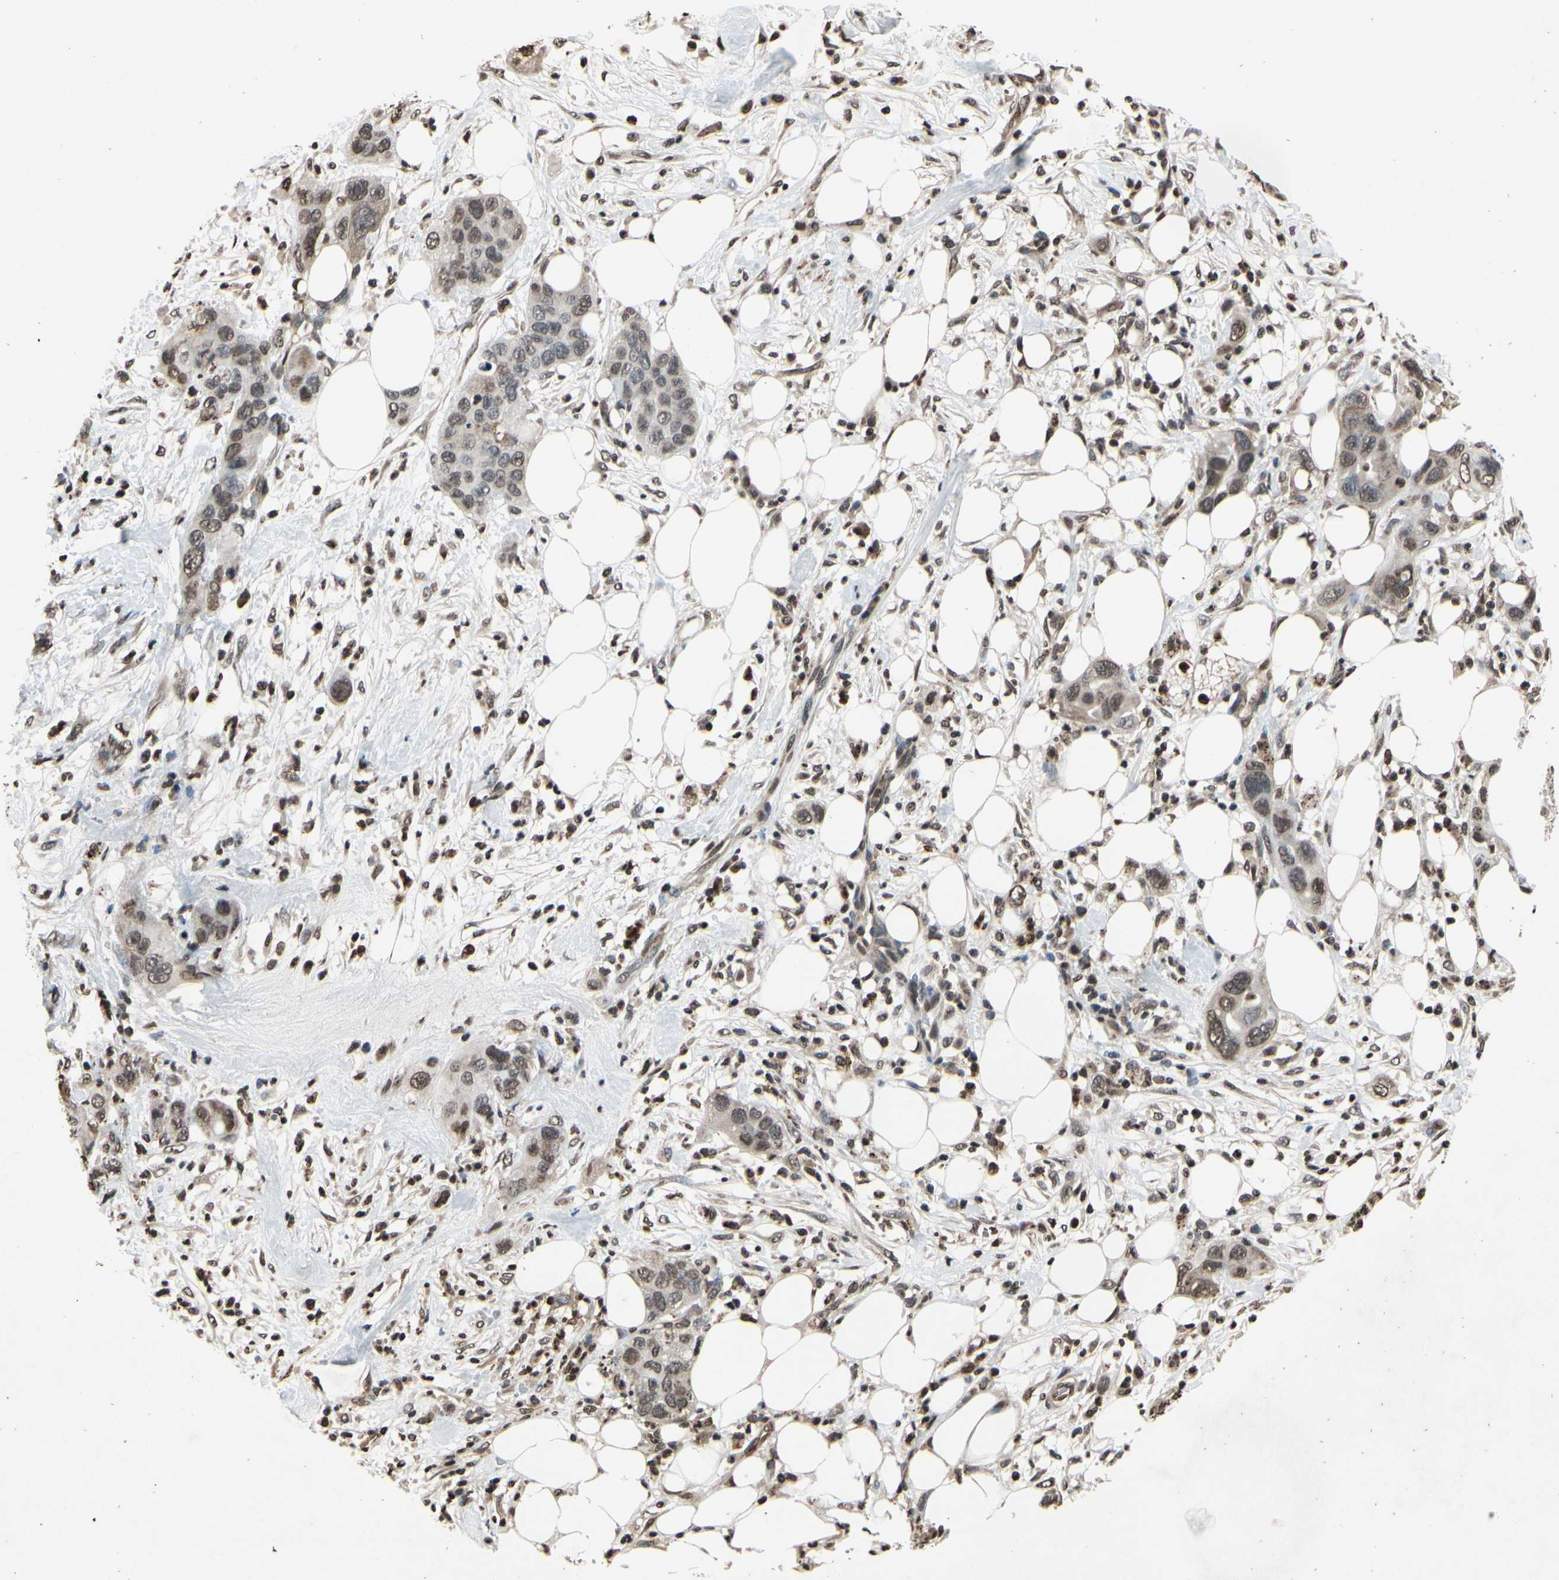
{"staining": {"intensity": "weak", "quantity": "25%-75%", "location": "nuclear"}, "tissue": "pancreatic cancer", "cell_type": "Tumor cells", "image_type": "cancer", "snomed": [{"axis": "morphology", "description": "Adenocarcinoma, NOS"}, {"axis": "topography", "description": "Pancreas"}], "caption": "A brown stain shows weak nuclear positivity of a protein in human pancreatic cancer tumor cells.", "gene": "HIPK2", "patient": {"sex": "female", "age": 71}}